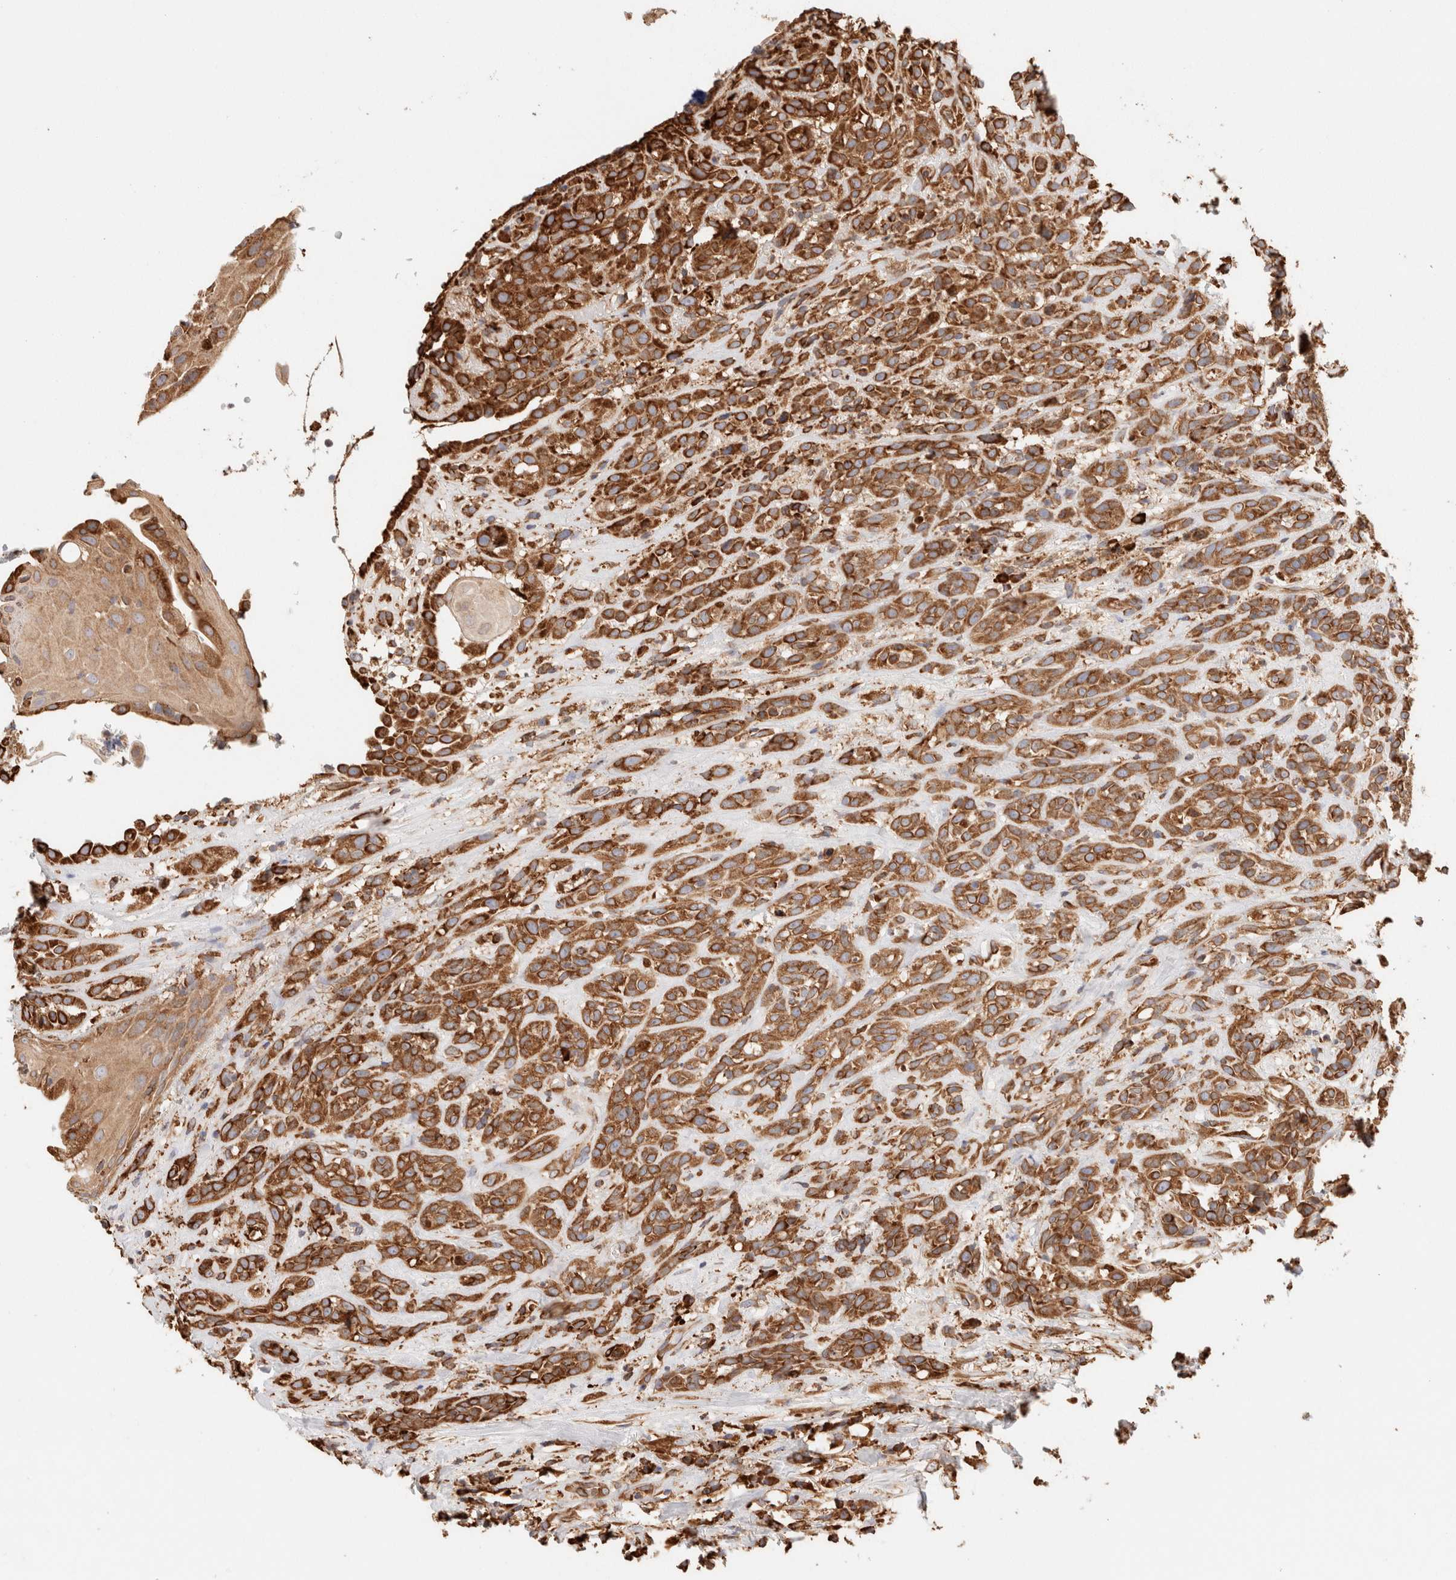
{"staining": {"intensity": "strong", "quantity": ">75%", "location": "cytoplasmic/membranous"}, "tissue": "head and neck cancer", "cell_type": "Tumor cells", "image_type": "cancer", "snomed": [{"axis": "morphology", "description": "Normal tissue, NOS"}, {"axis": "morphology", "description": "Squamous cell carcinoma, NOS"}, {"axis": "topography", "description": "Cartilage tissue"}, {"axis": "topography", "description": "Head-Neck"}], "caption": "Immunohistochemical staining of human head and neck cancer (squamous cell carcinoma) demonstrates high levels of strong cytoplasmic/membranous staining in about >75% of tumor cells.", "gene": "FER", "patient": {"sex": "male", "age": 62}}